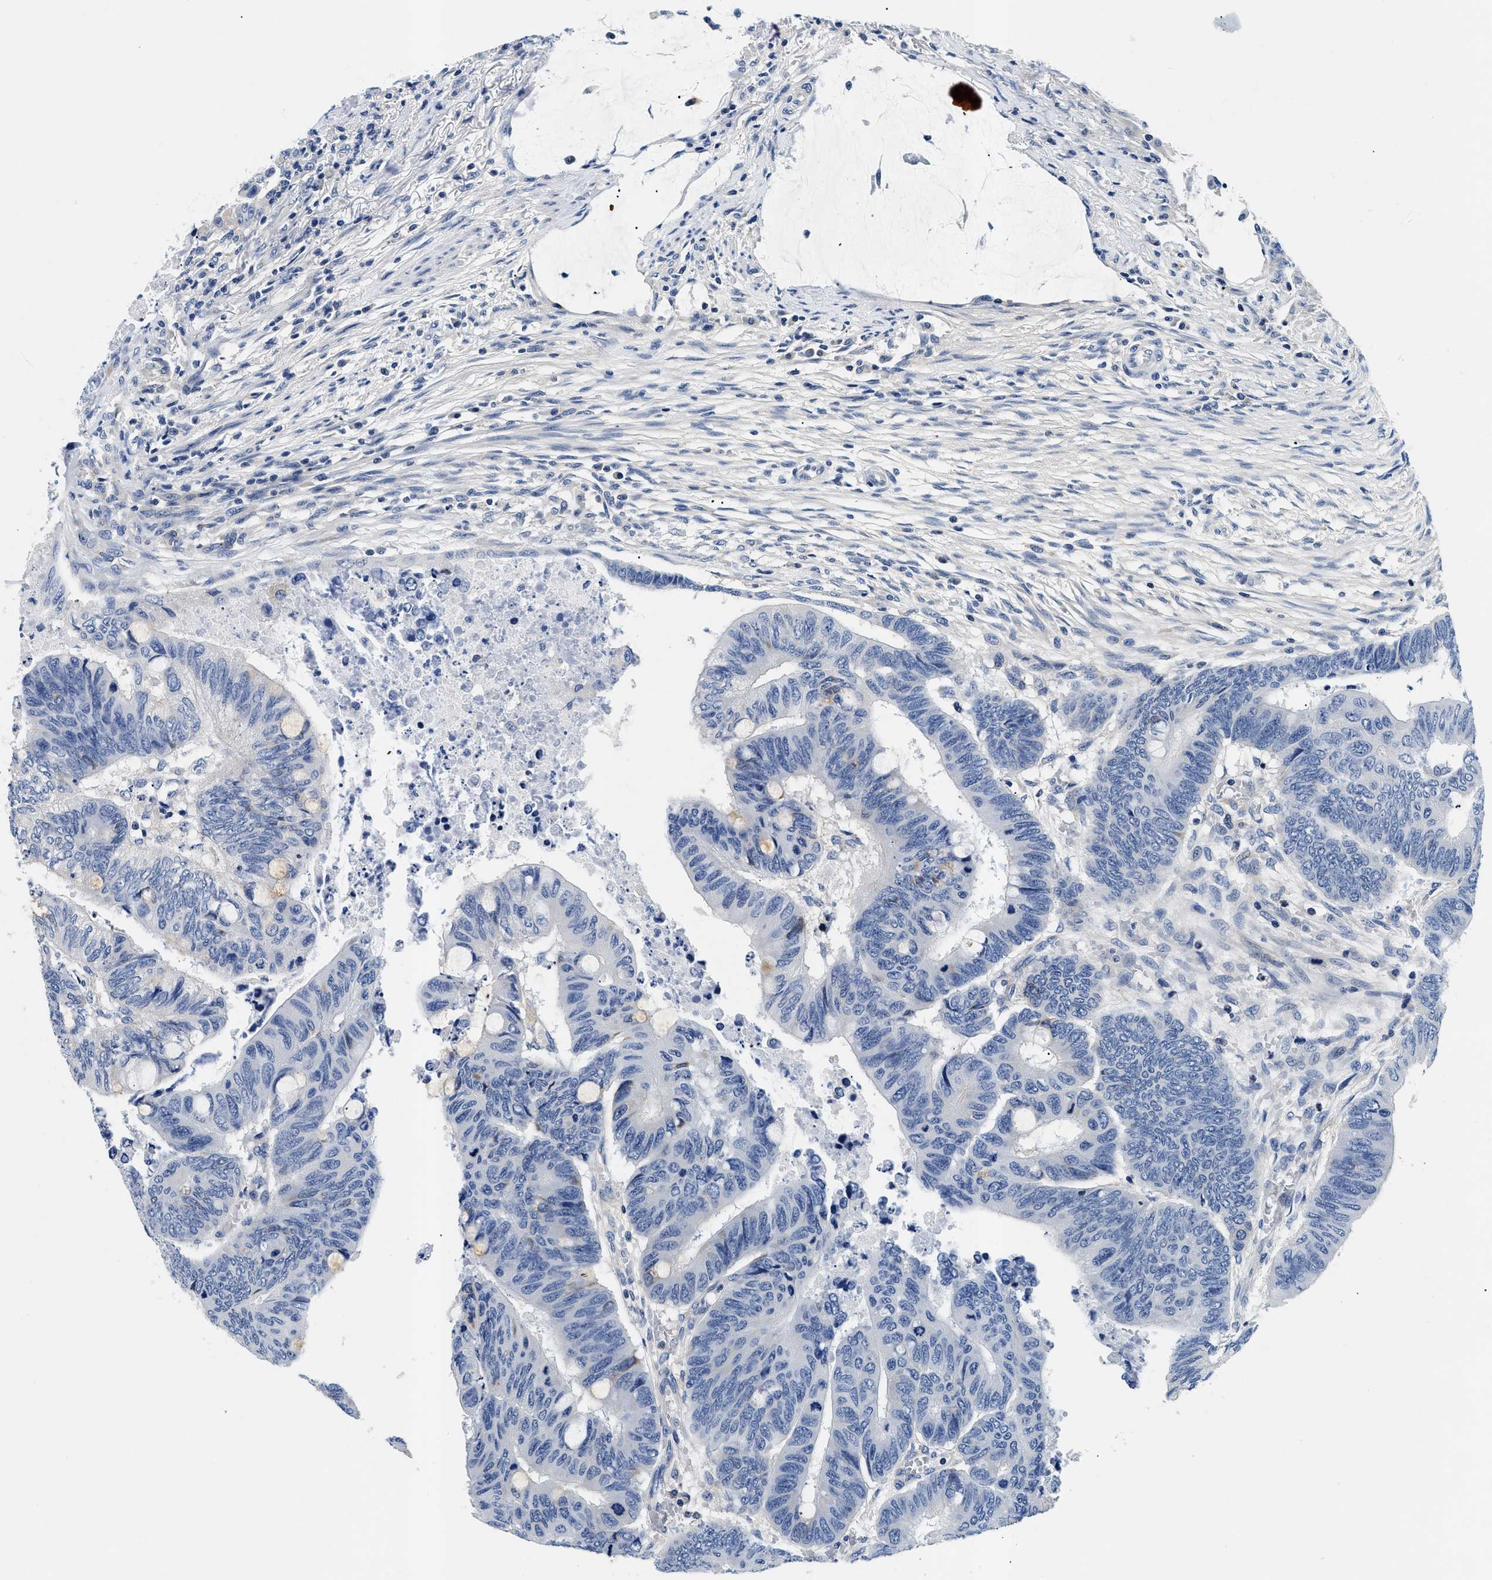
{"staining": {"intensity": "negative", "quantity": "none", "location": "none"}, "tissue": "colorectal cancer", "cell_type": "Tumor cells", "image_type": "cancer", "snomed": [{"axis": "morphology", "description": "Normal tissue, NOS"}, {"axis": "morphology", "description": "Adenocarcinoma, NOS"}, {"axis": "topography", "description": "Rectum"}, {"axis": "topography", "description": "Peripheral nerve tissue"}], "caption": "High power microscopy photomicrograph of an IHC image of adenocarcinoma (colorectal), revealing no significant staining in tumor cells.", "gene": "MEA1", "patient": {"sex": "male", "age": 92}}